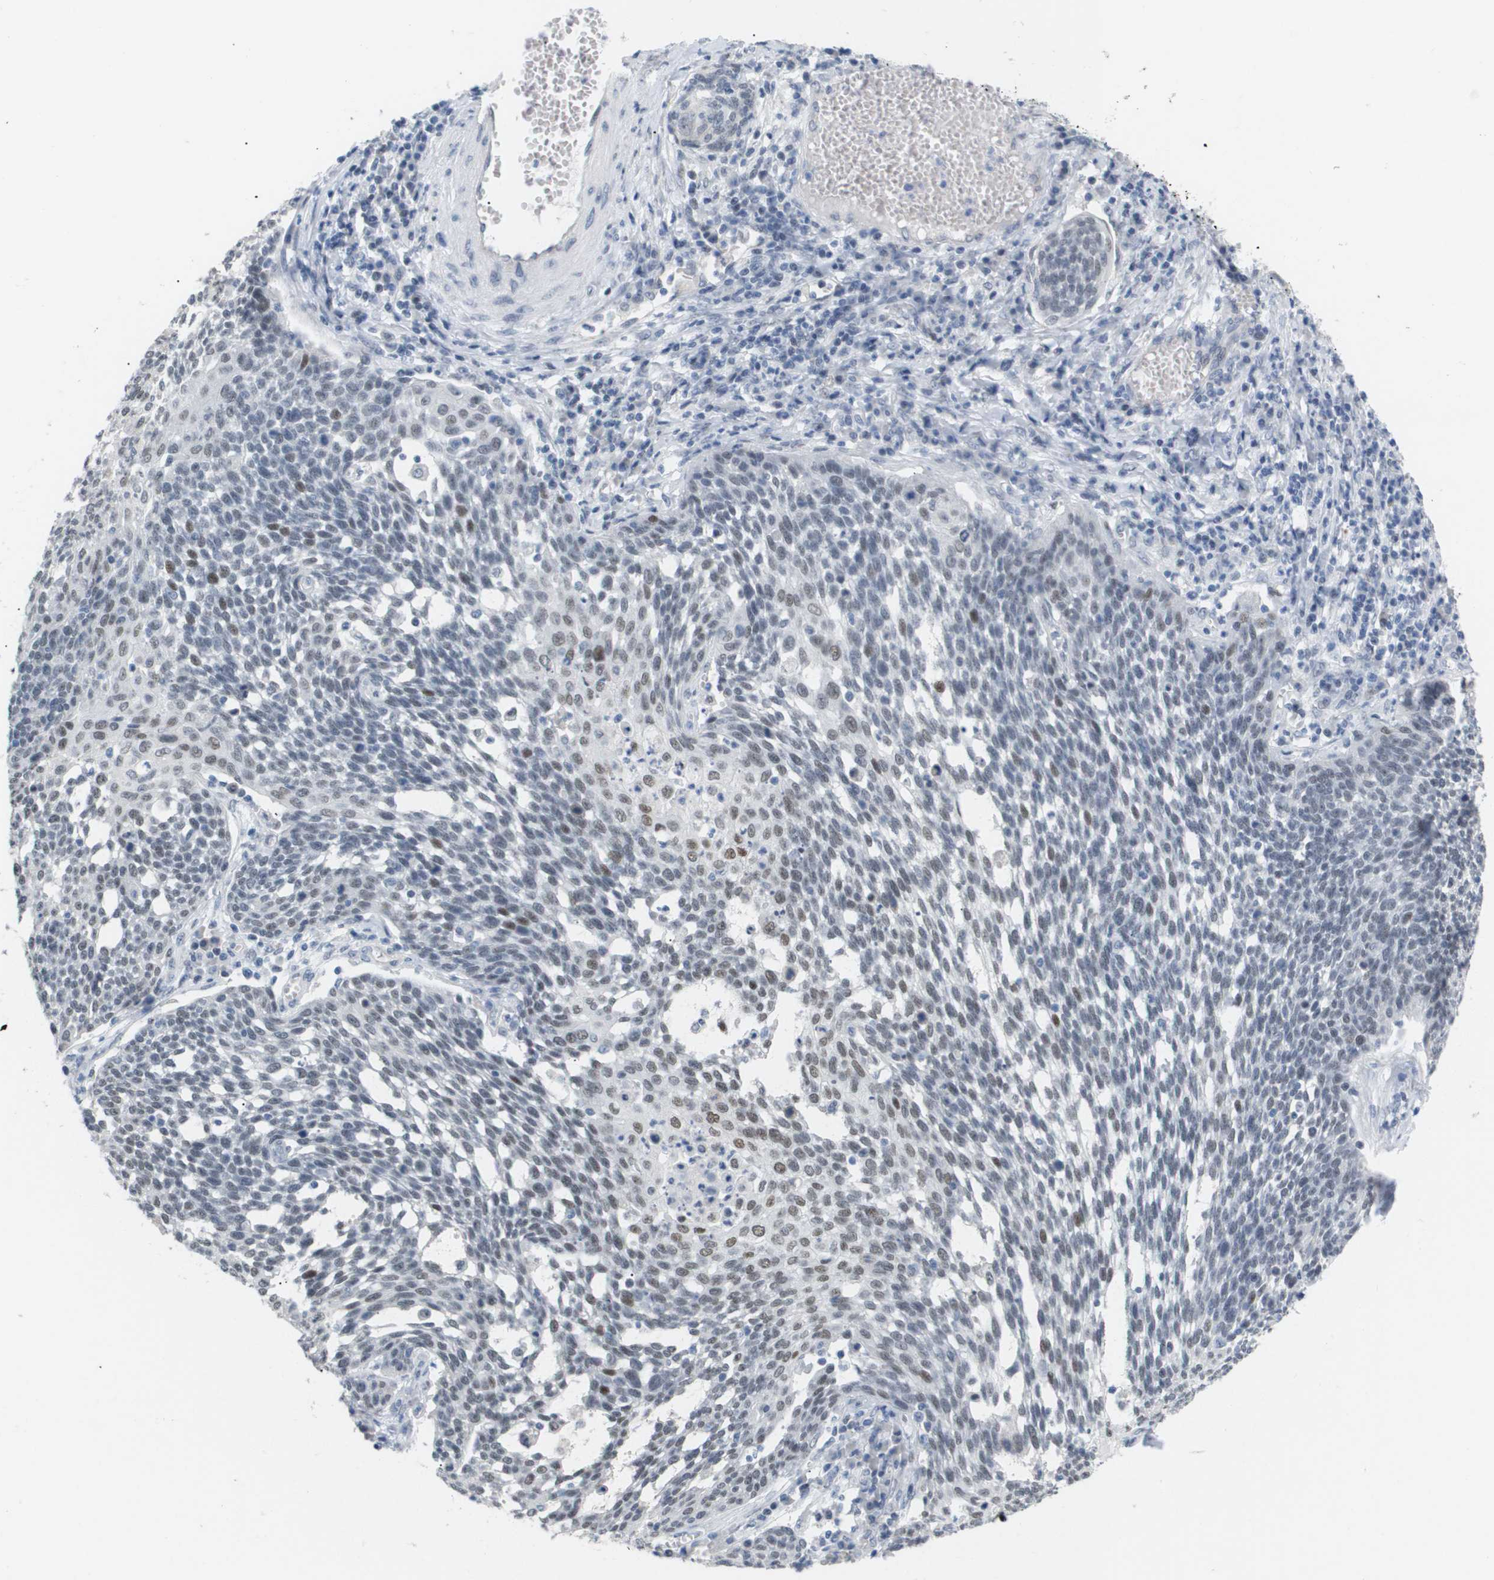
{"staining": {"intensity": "weak", "quantity": "25%-75%", "location": "nuclear"}, "tissue": "cervical cancer", "cell_type": "Tumor cells", "image_type": "cancer", "snomed": [{"axis": "morphology", "description": "Squamous cell carcinoma, NOS"}, {"axis": "topography", "description": "Cervix"}], "caption": "Tumor cells demonstrate weak nuclear staining in approximately 25%-75% of cells in cervical cancer.", "gene": "PPARD", "patient": {"sex": "female", "age": 34}}